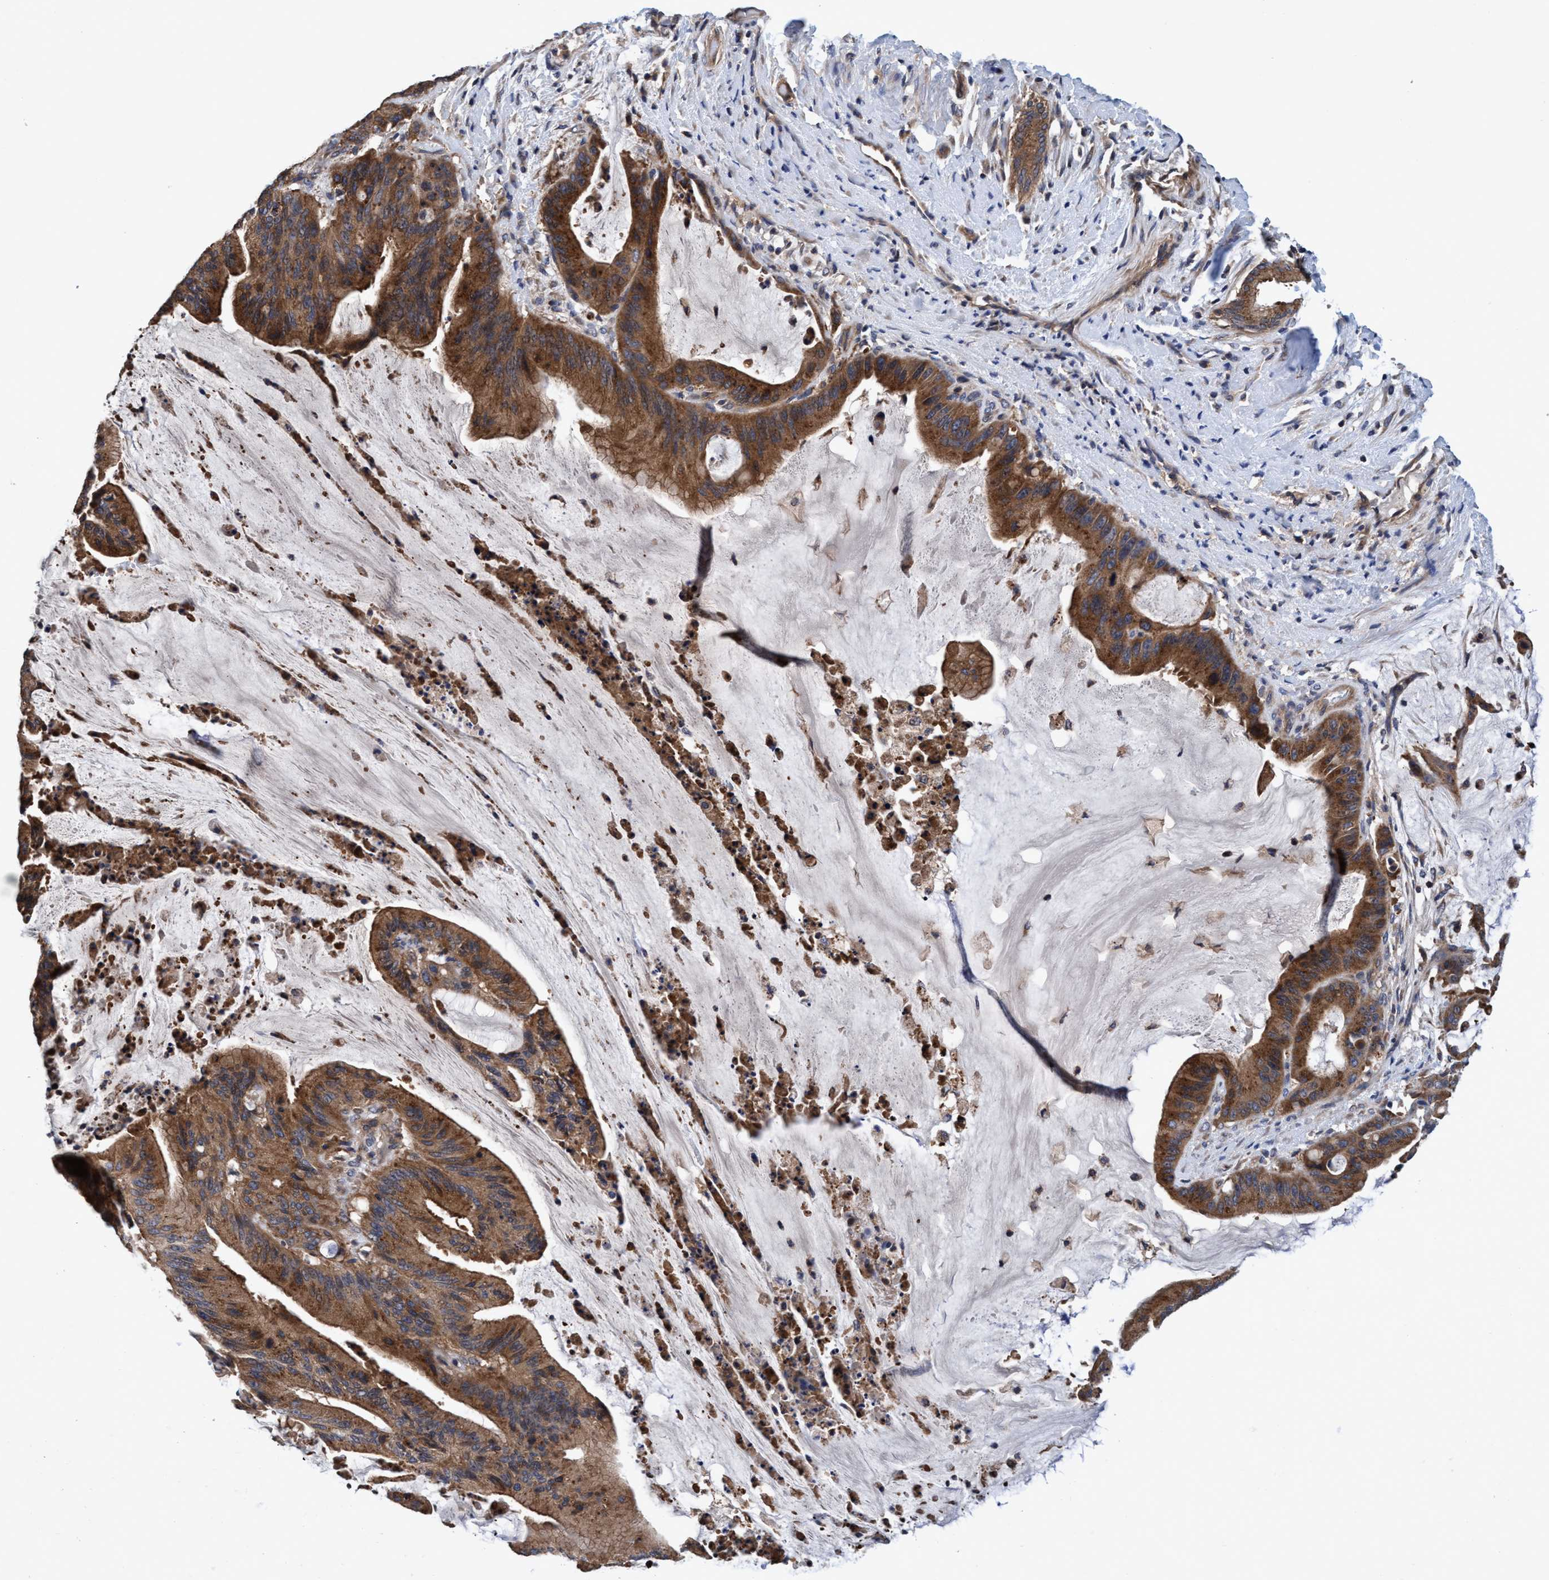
{"staining": {"intensity": "moderate", "quantity": ">75%", "location": "cytoplasmic/membranous"}, "tissue": "liver cancer", "cell_type": "Tumor cells", "image_type": "cancer", "snomed": [{"axis": "morphology", "description": "Normal tissue, NOS"}, {"axis": "morphology", "description": "Cholangiocarcinoma"}, {"axis": "topography", "description": "Liver"}, {"axis": "topography", "description": "Peripheral nerve tissue"}], "caption": "This histopathology image exhibits liver cholangiocarcinoma stained with immunohistochemistry to label a protein in brown. The cytoplasmic/membranous of tumor cells show moderate positivity for the protein. Nuclei are counter-stained blue.", "gene": "CALCOCO2", "patient": {"sex": "female", "age": 73}}